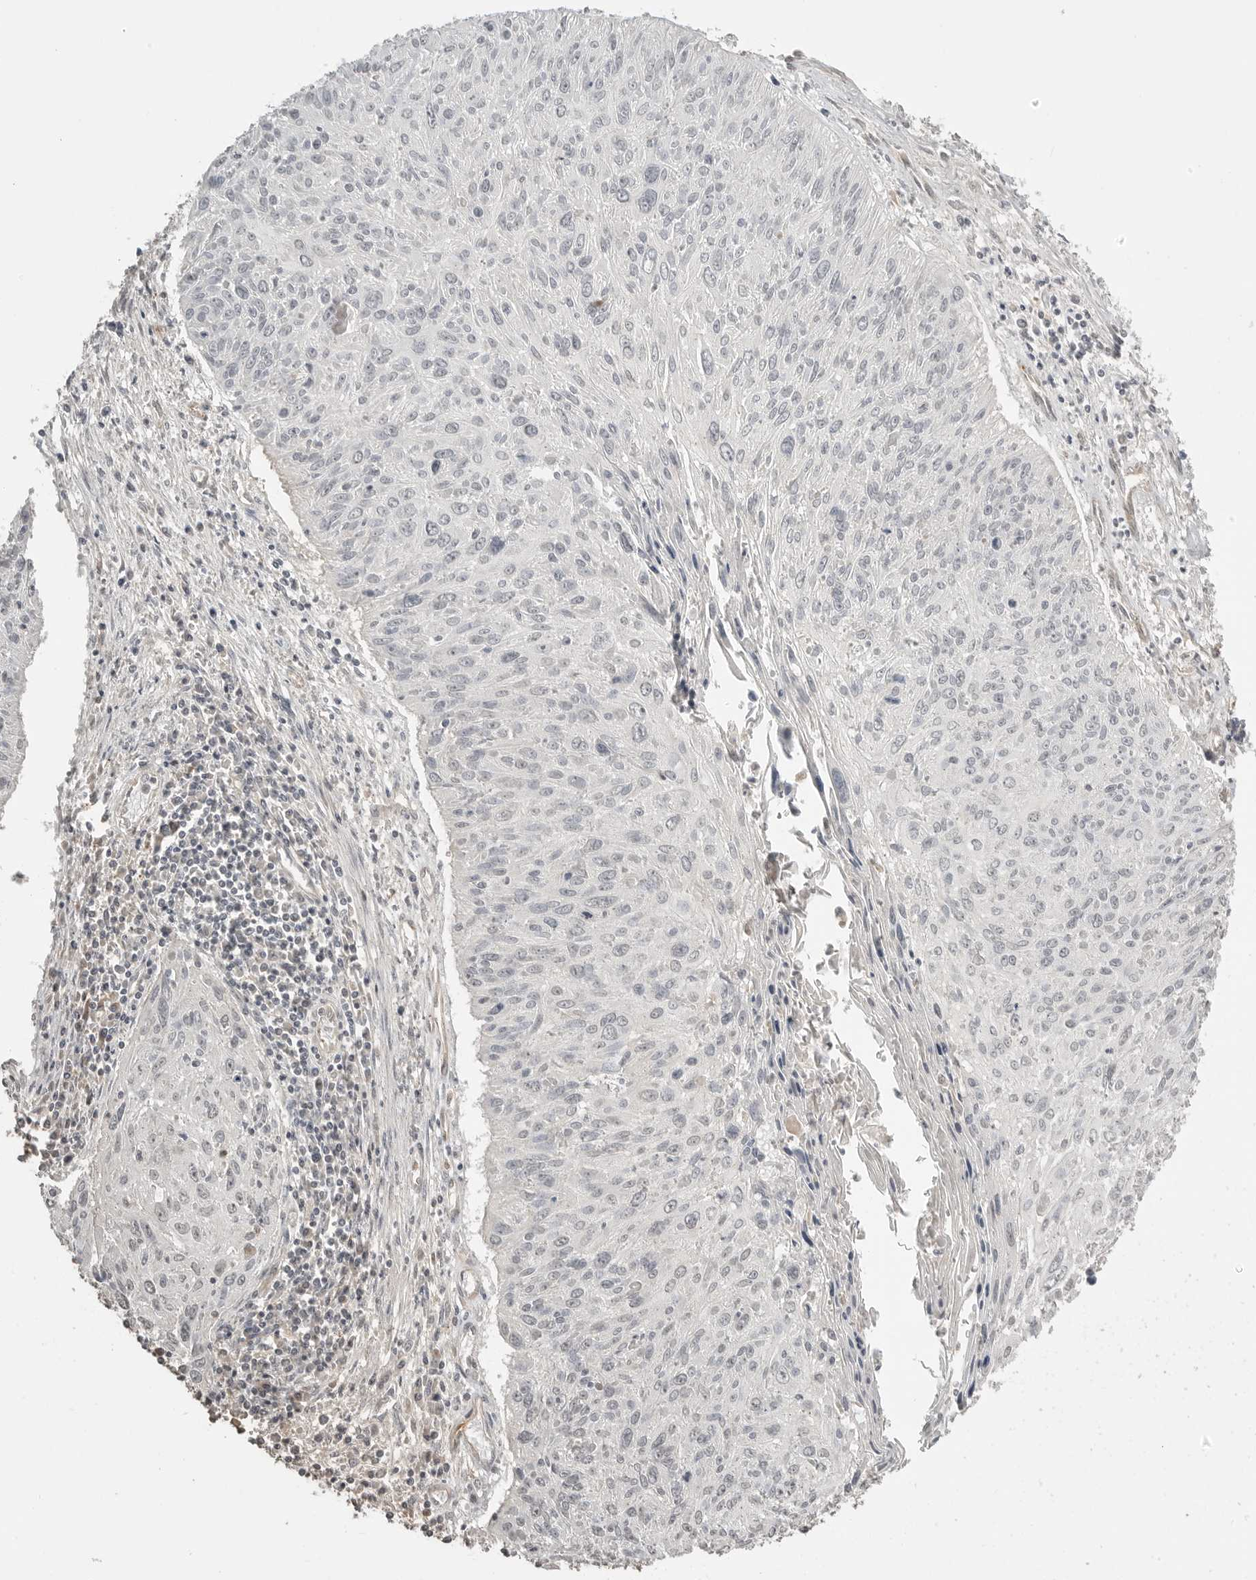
{"staining": {"intensity": "negative", "quantity": "none", "location": "none"}, "tissue": "cervical cancer", "cell_type": "Tumor cells", "image_type": "cancer", "snomed": [{"axis": "morphology", "description": "Squamous cell carcinoma, NOS"}, {"axis": "topography", "description": "Cervix"}], "caption": "Cervical squamous cell carcinoma was stained to show a protein in brown. There is no significant expression in tumor cells.", "gene": "SMG8", "patient": {"sex": "female", "age": 51}}